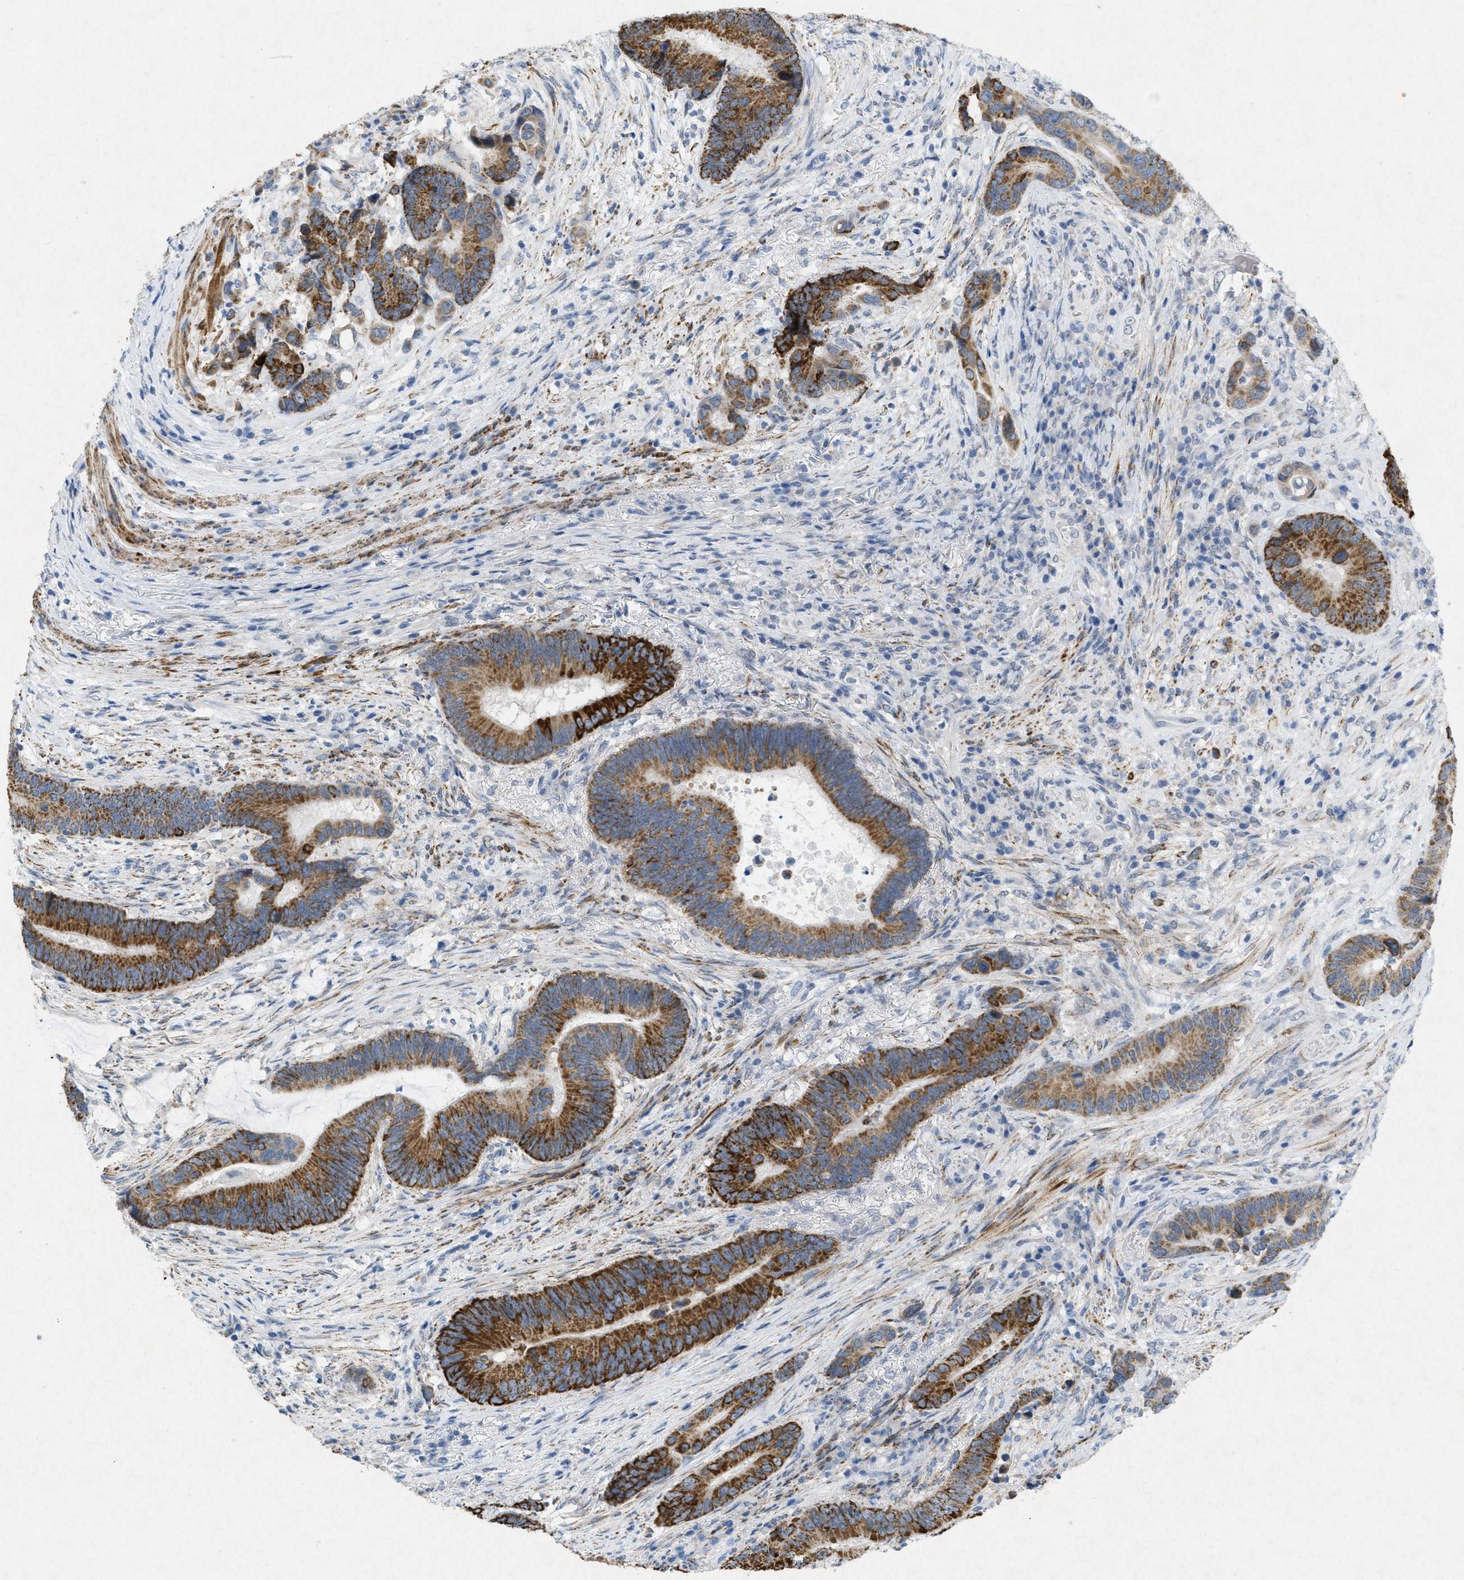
{"staining": {"intensity": "moderate", "quantity": ">75%", "location": "cytoplasmic/membranous"}, "tissue": "colorectal cancer", "cell_type": "Tumor cells", "image_type": "cancer", "snomed": [{"axis": "morphology", "description": "Adenocarcinoma, NOS"}, {"axis": "topography", "description": "Rectum"}], "caption": "High-power microscopy captured an immunohistochemistry histopathology image of colorectal cancer (adenocarcinoma), revealing moderate cytoplasmic/membranous expression in about >75% of tumor cells.", "gene": "TASOR", "patient": {"sex": "female", "age": 89}}